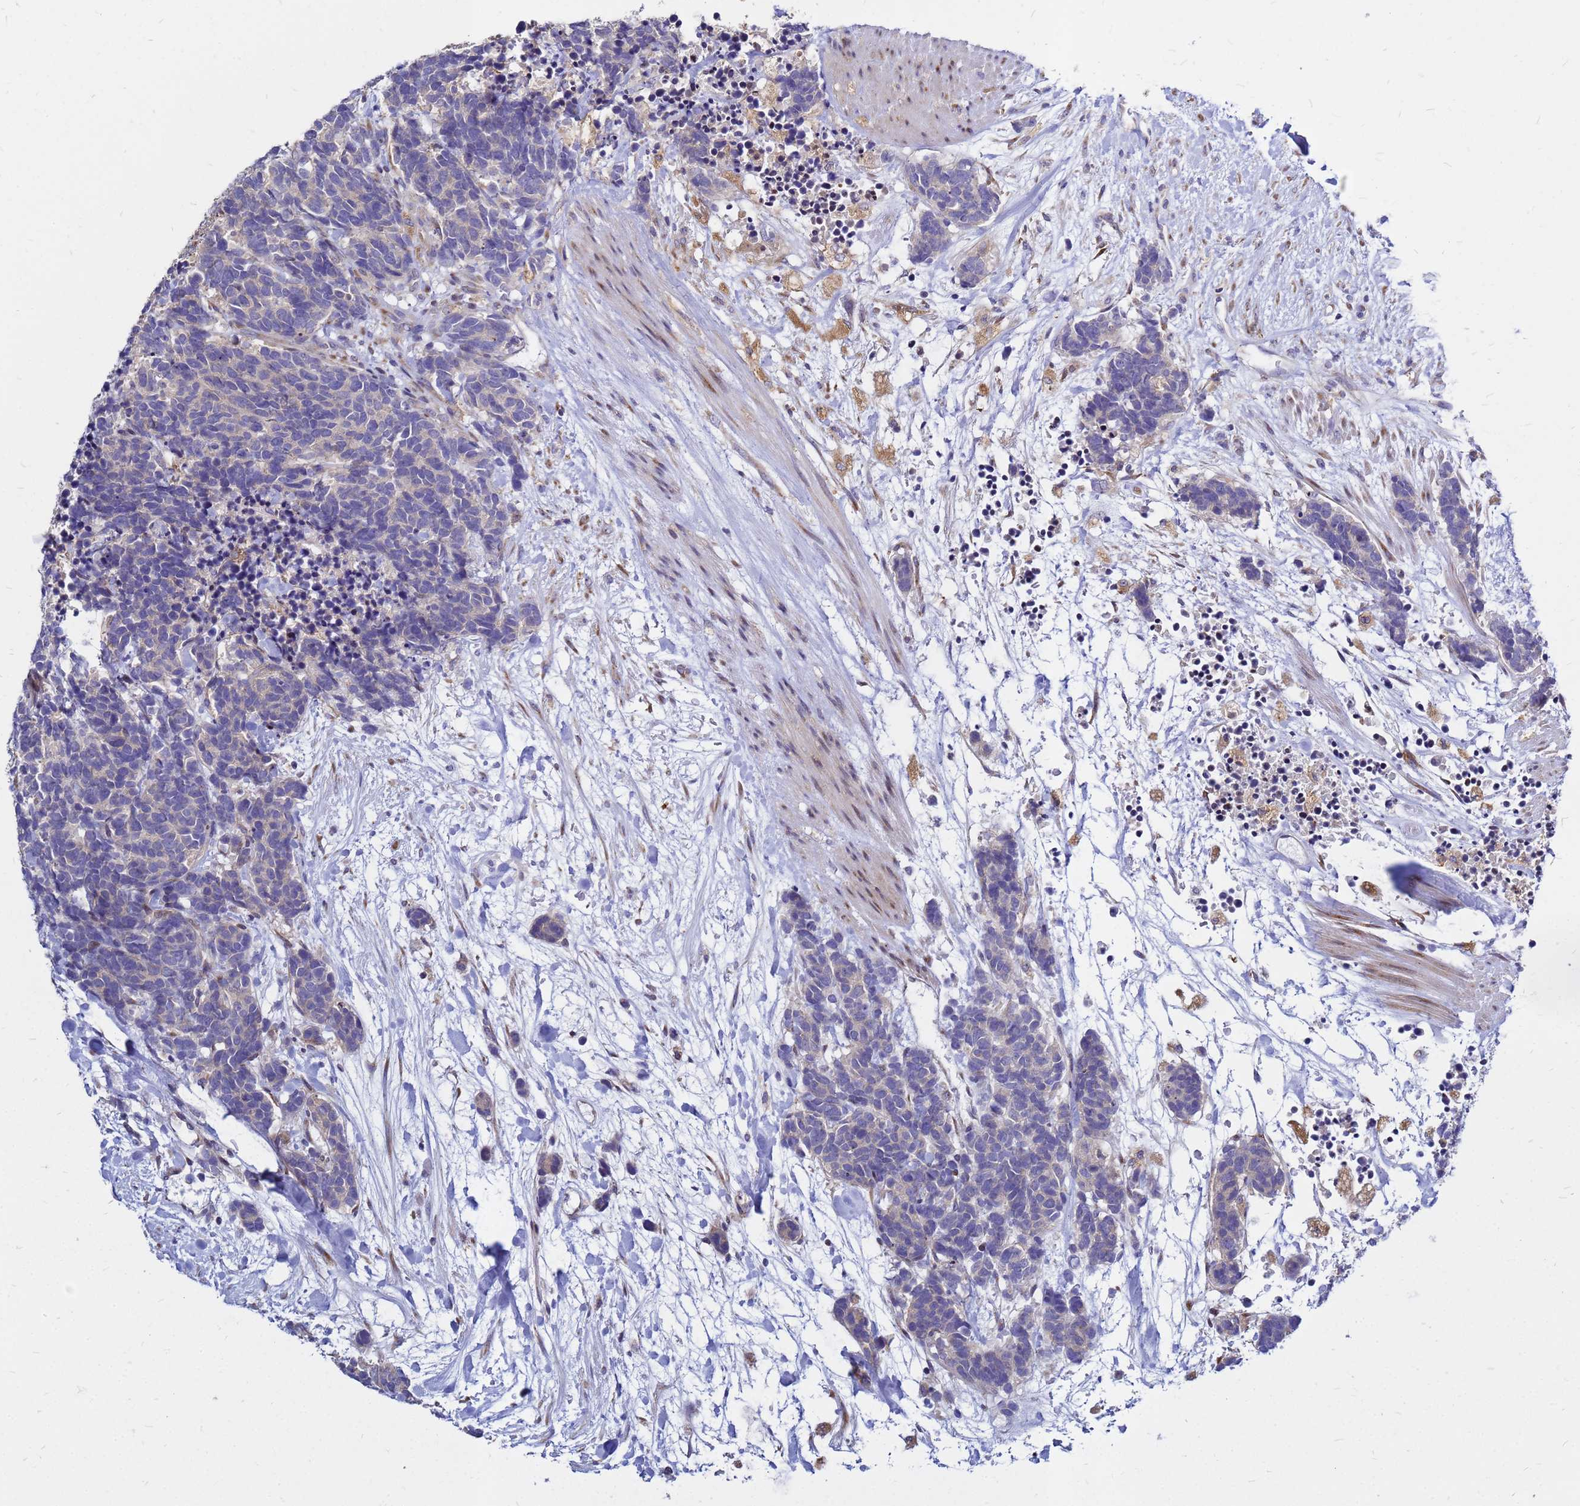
{"staining": {"intensity": "weak", "quantity": "<25%", "location": "cytoplasmic/membranous"}, "tissue": "carcinoid", "cell_type": "Tumor cells", "image_type": "cancer", "snomed": [{"axis": "morphology", "description": "Carcinoma, NOS"}, {"axis": "morphology", "description": "Carcinoid, malignant, NOS"}, {"axis": "topography", "description": "Prostate"}], "caption": "This is an immunohistochemistry image of carcinoid. There is no positivity in tumor cells.", "gene": "MOB2", "patient": {"sex": "male", "age": 57}}